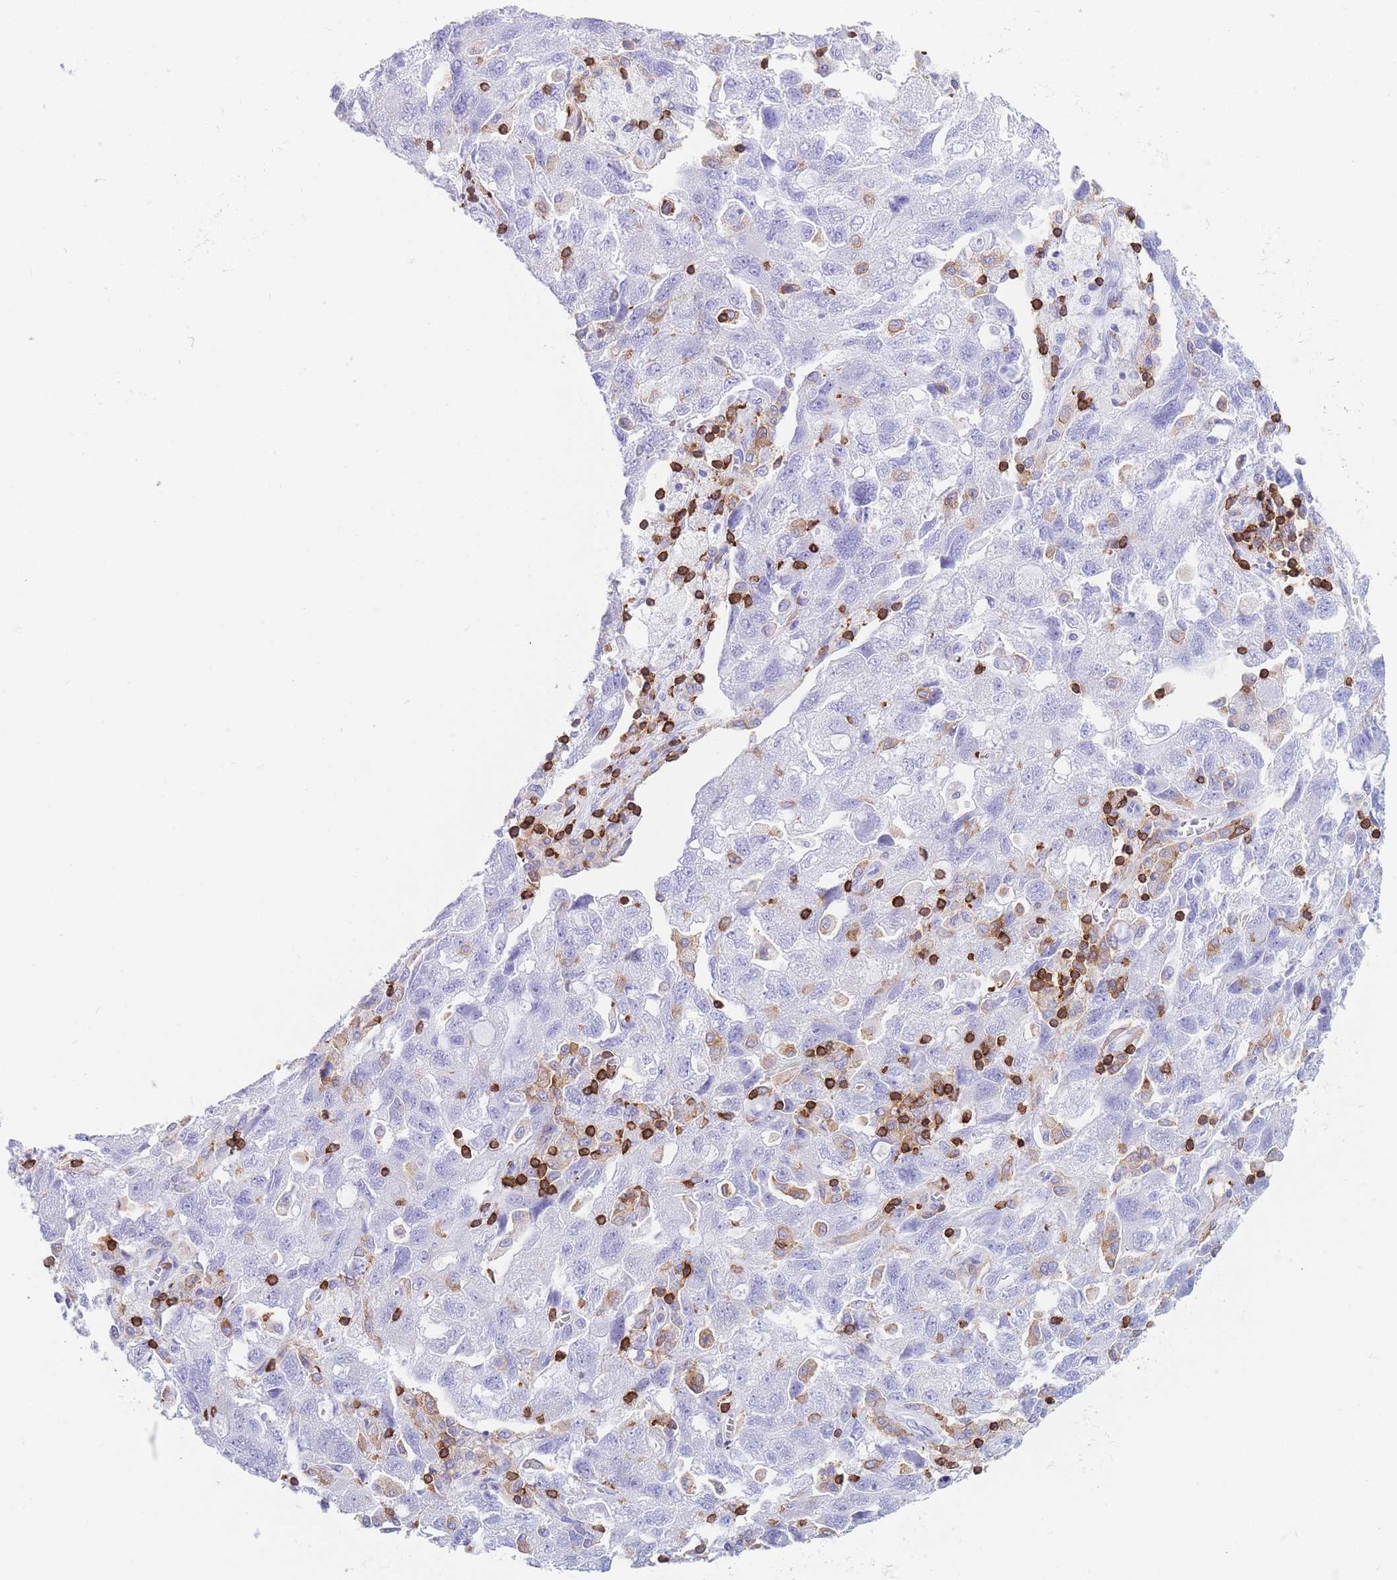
{"staining": {"intensity": "weak", "quantity": "<25%", "location": "cytoplasmic/membranous"}, "tissue": "ovarian cancer", "cell_type": "Tumor cells", "image_type": "cancer", "snomed": [{"axis": "morphology", "description": "Carcinoma, NOS"}, {"axis": "morphology", "description": "Cystadenocarcinoma, serous, NOS"}, {"axis": "topography", "description": "Ovary"}], "caption": "Immunohistochemistry photomicrograph of carcinoma (ovarian) stained for a protein (brown), which displays no positivity in tumor cells.", "gene": "CORO1A", "patient": {"sex": "female", "age": 69}}